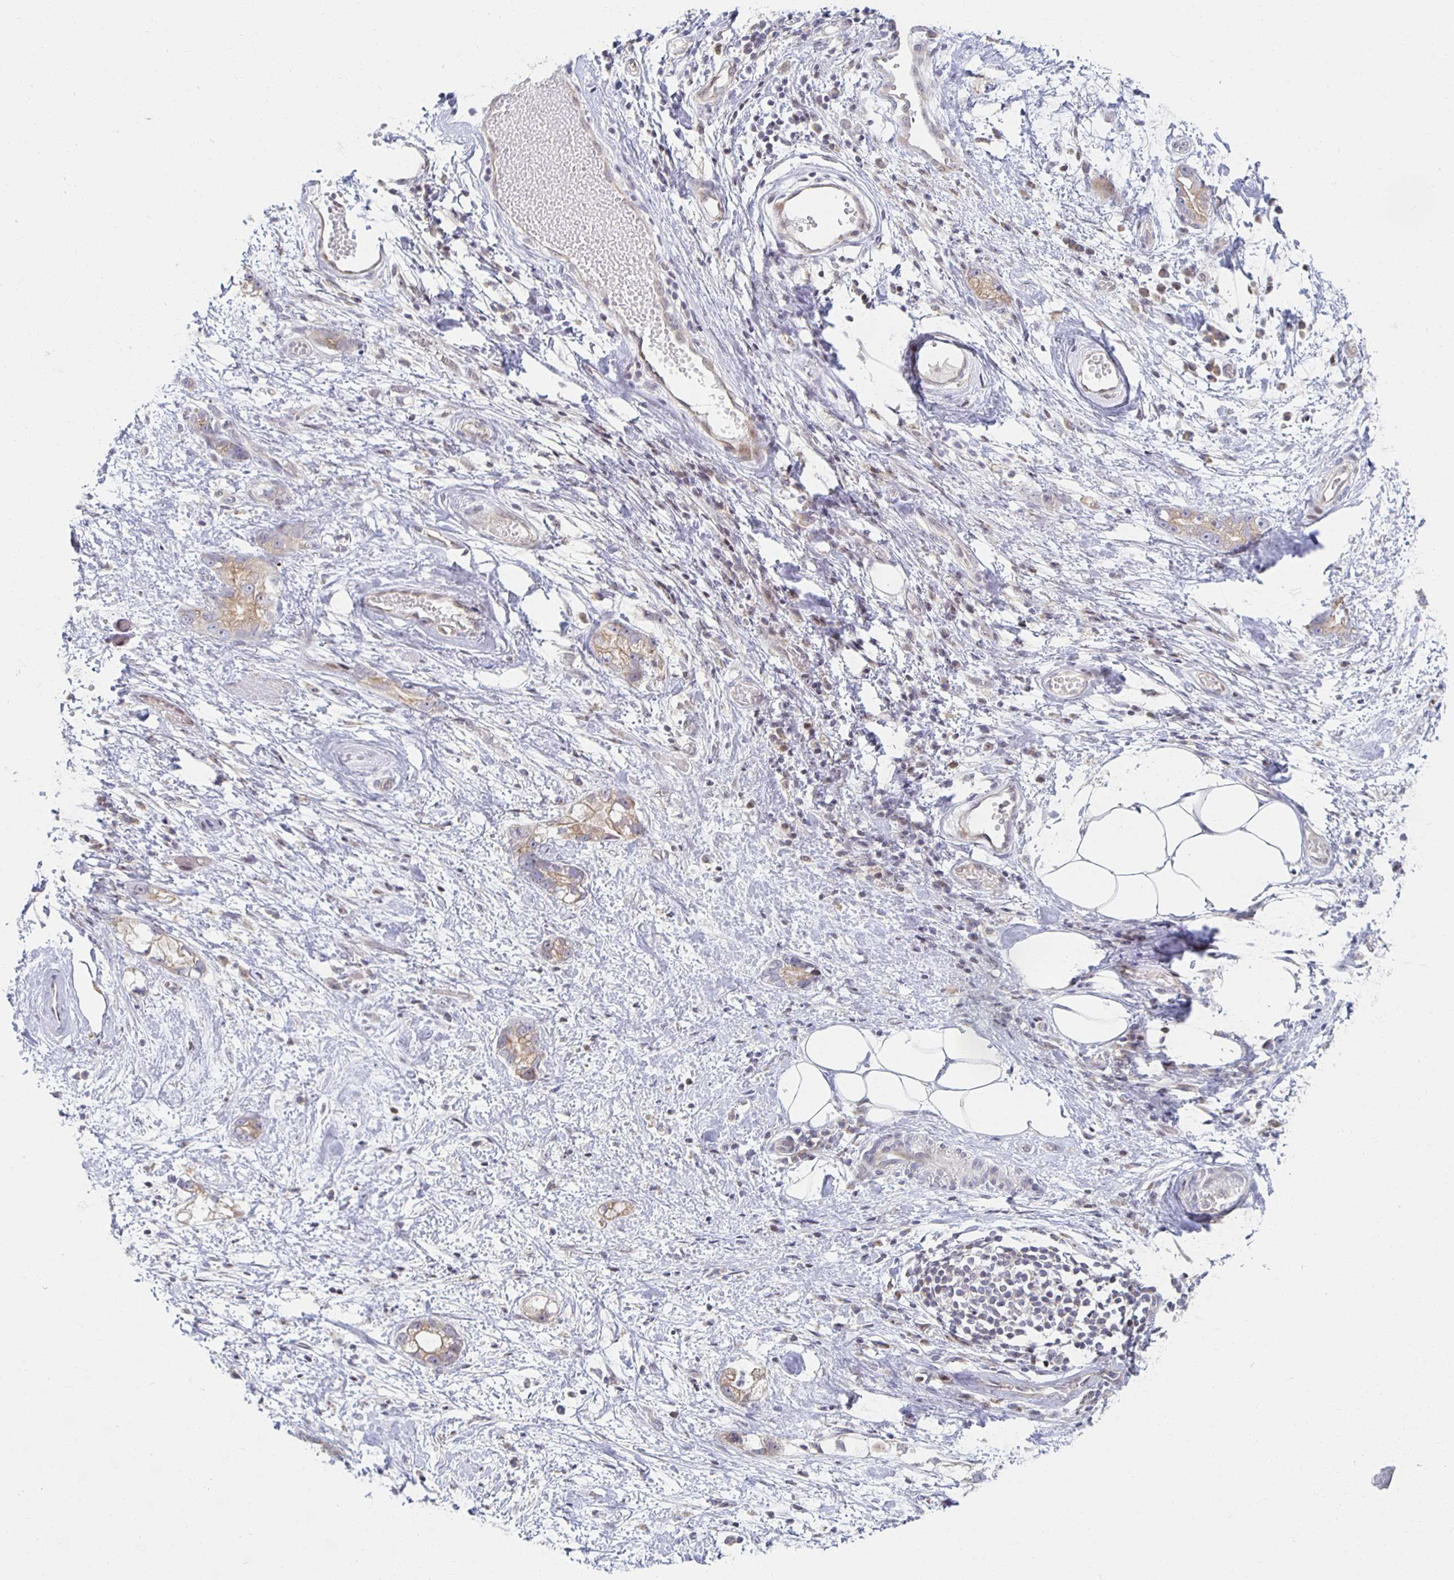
{"staining": {"intensity": "moderate", "quantity": ">75%", "location": "cytoplasmic/membranous"}, "tissue": "stomach cancer", "cell_type": "Tumor cells", "image_type": "cancer", "snomed": [{"axis": "morphology", "description": "Adenocarcinoma, NOS"}, {"axis": "topography", "description": "Stomach"}], "caption": "Protein expression analysis of stomach adenocarcinoma displays moderate cytoplasmic/membranous positivity in approximately >75% of tumor cells. (Brightfield microscopy of DAB IHC at high magnification).", "gene": "HCFC1R1", "patient": {"sex": "male", "age": 55}}